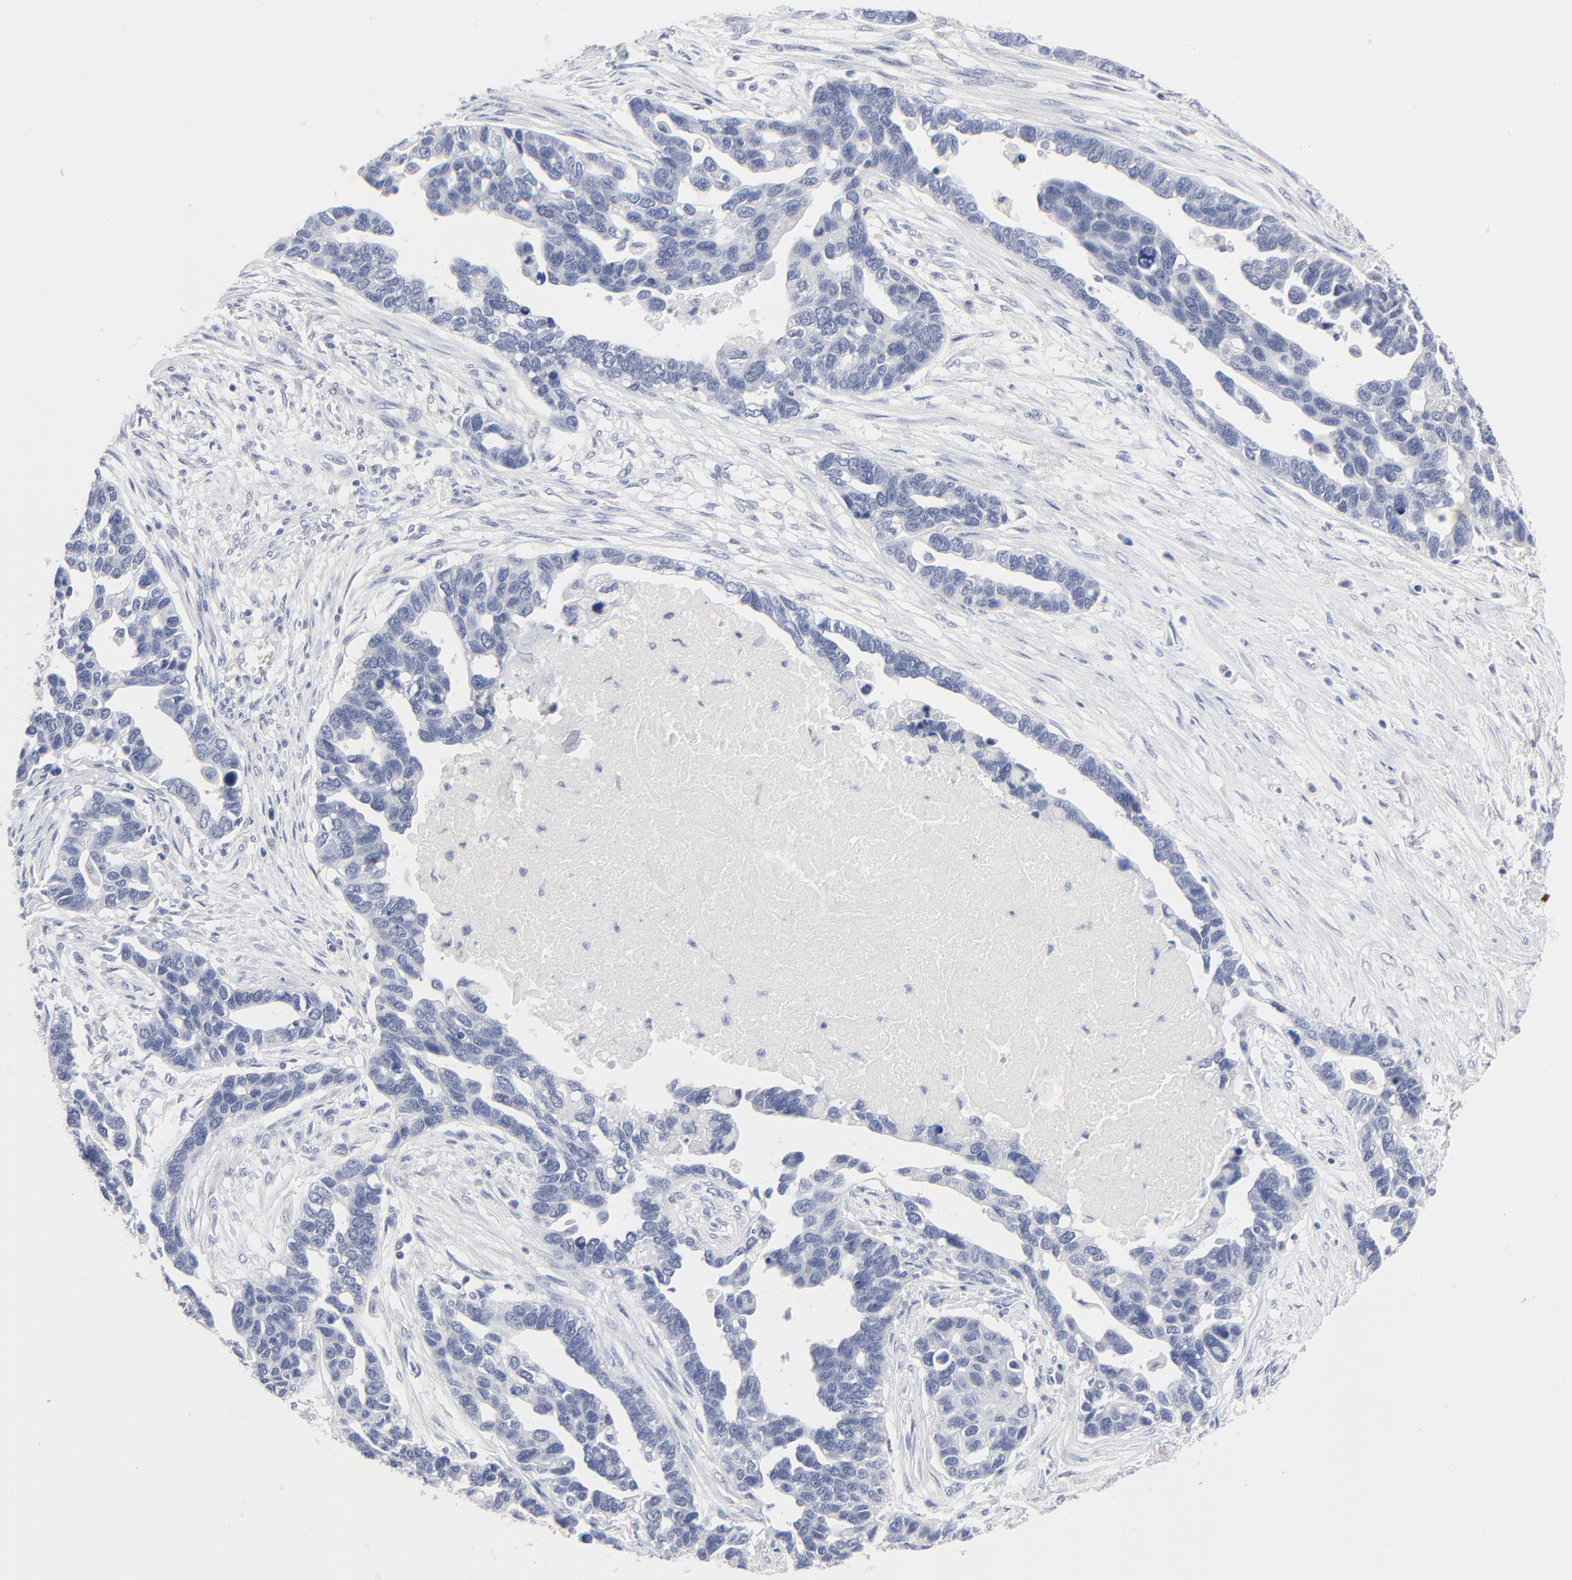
{"staining": {"intensity": "negative", "quantity": "none", "location": "none"}, "tissue": "ovarian cancer", "cell_type": "Tumor cells", "image_type": "cancer", "snomed": [{"axis": "morphology", "description": "Cystadenocarcinoma, serous, NOS"}, {"axis": "topography", "description": "Ovary"}], "caption": "The IHC image has no significant expression in tumor cells of ovarian cancer (serous cystadenocarcinoma) tissue. (Stains: DAB (3,3'-diaminobenzidine) immunohistochemistry (IHC) with hematoxylin counter stain, Microscopy: brightfield microscopy at high magnification).", "gene": "CLEC4G", "patient": {"sex": "female", "age": 54}}